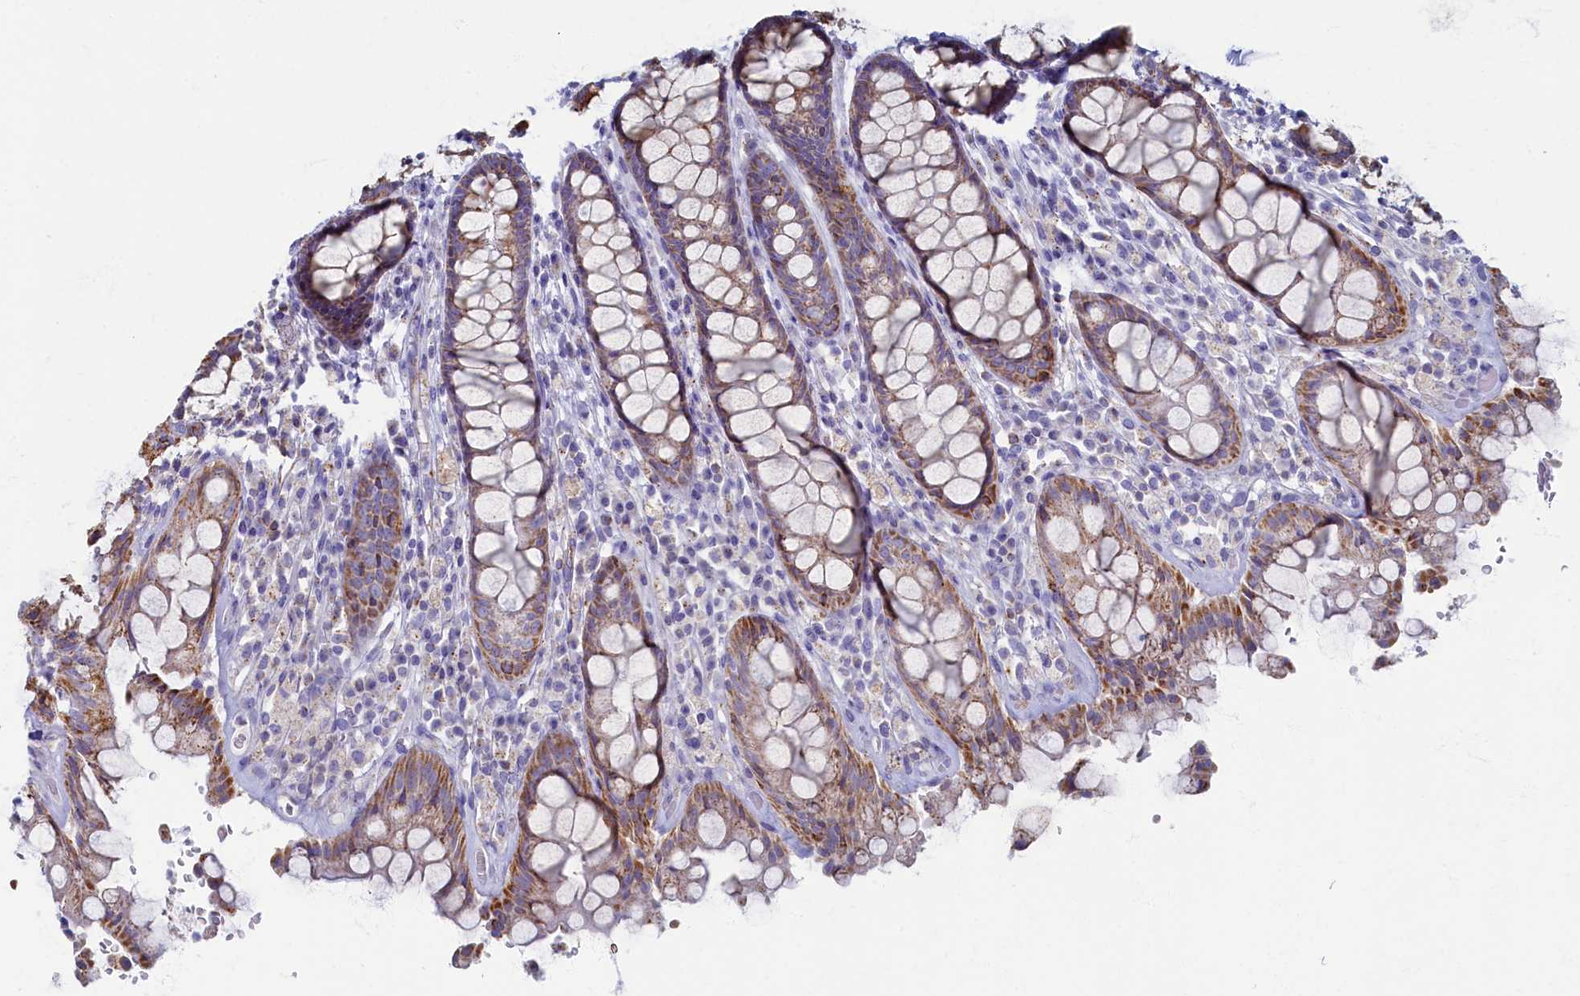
{"staining": {"intensity": "moderate", "quantity": ">75%", "location": "cytoplasmic/membranous"}, "tissue": "rectum", "cell_type": "Glandular cells", "image_type": "normal", "snomed": [{"axis": "morphology", "description": "Normal tissue, NOS"}, {"axis": "topography", "description": "Rectum"}], "caption": "A photomicrograph of human rectum stained for a protein demonstrates moderate cytoplasmic/membranous brown staining in glandular cells. The protein of interest is shown in brown color, while the nuclei are stained blue.", "gene": "OCIAD2", "patient": {"sex": "male", "age": 64}}